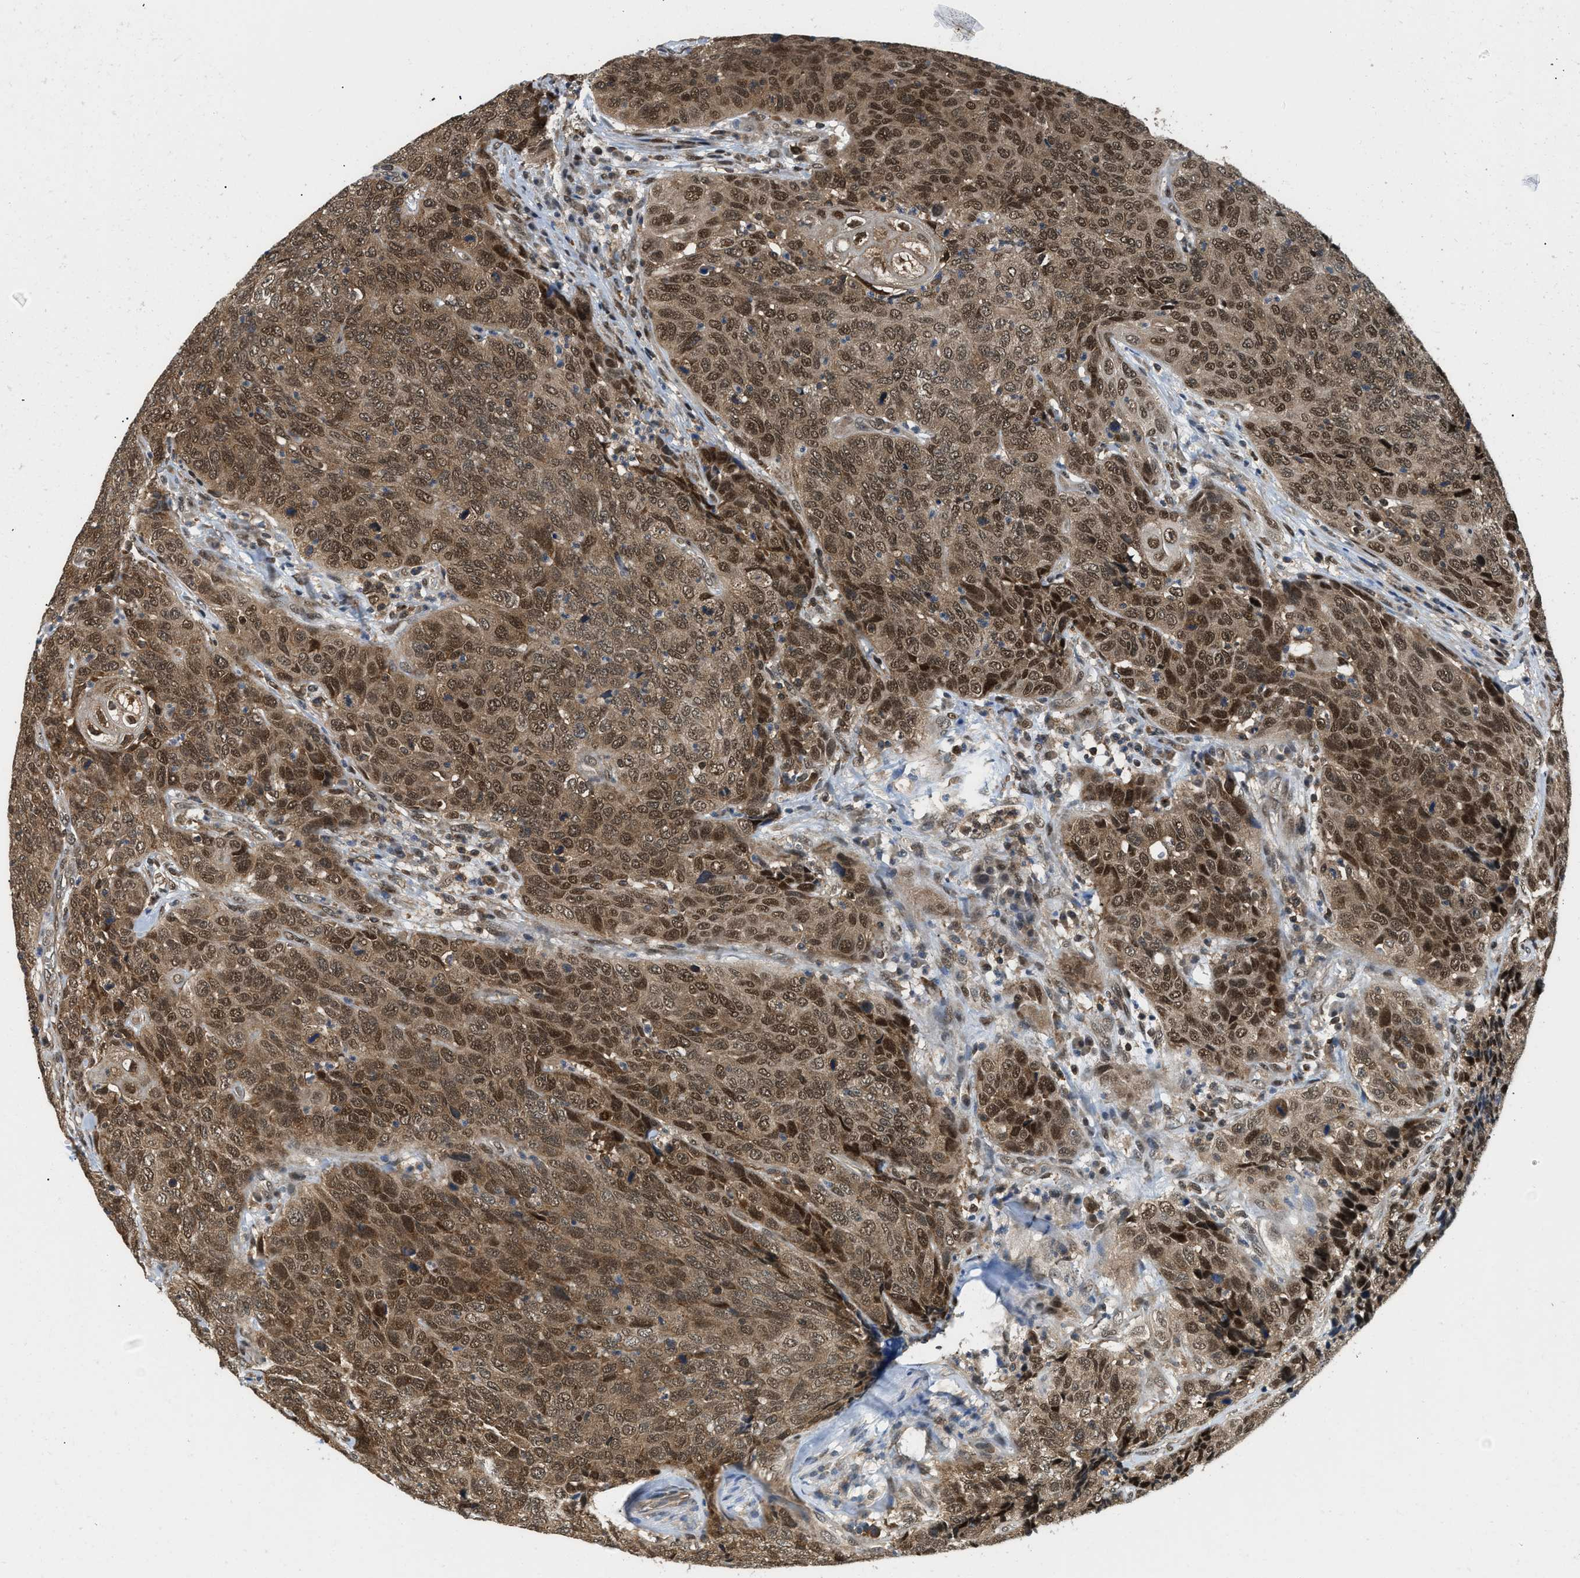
{"staining": {"intensity": "strong", "quantity": ">75%", "location": "cytoplasmic/membranous,nuclear"}, "tissue": "head and neck cancer", "cell_type": "Tumor cells", "image_type": "cancer", "snomed": [{"axis": "morphology", "description": "Squamous cell carcinoma, NOS"}, {"axis": "topography", "description": "Head-Neck"}], "caption": "Head and neck squamous cell carcinoma stained with a brown dye shows strong cytoplasmic/membranous and nuclear positive expression in approximately >75% of tumor cells.", "gene": "ATF7IP", "patient": {"sex": "male", "age": 66}}